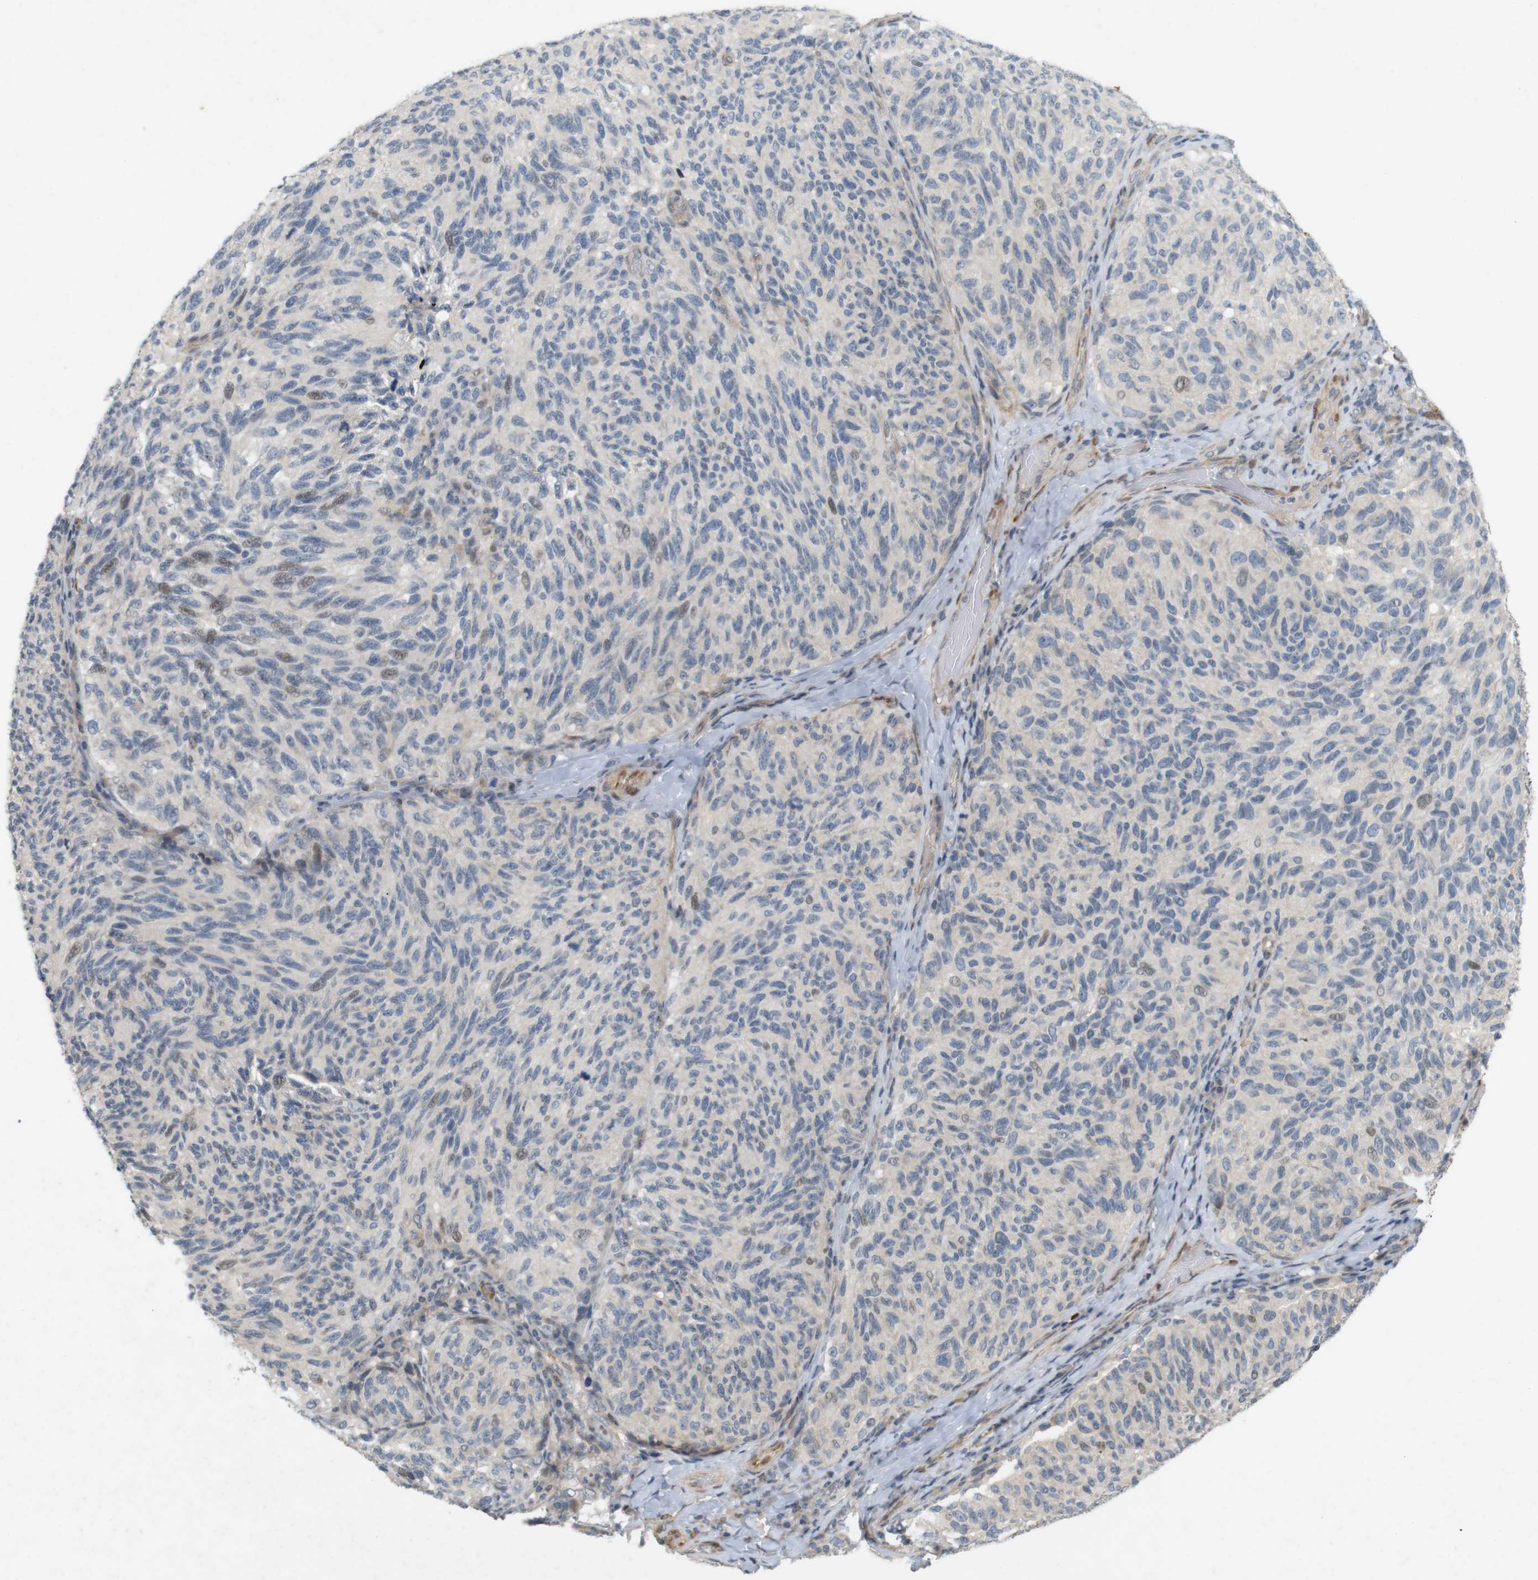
{"staining": {"intensity": "weak", "quantity": "<25%", "location": "nuclear"}, "tissue": "melanoma", "cell_type": "Tumor cells", "image_type": "cancer", "snomed": [{"axis": "morphology", "description": "Malignant melanoma, NOS"}, {"axis": "topography", "description": "Skin"}], "caption": "DAB immunohistochemical staining of human melanoma shows no significant expression in tumor cells. Nuclei are stained in blue.", "gene": "PPP1R14A", "patient": {"sex": "female", "age": 73}}